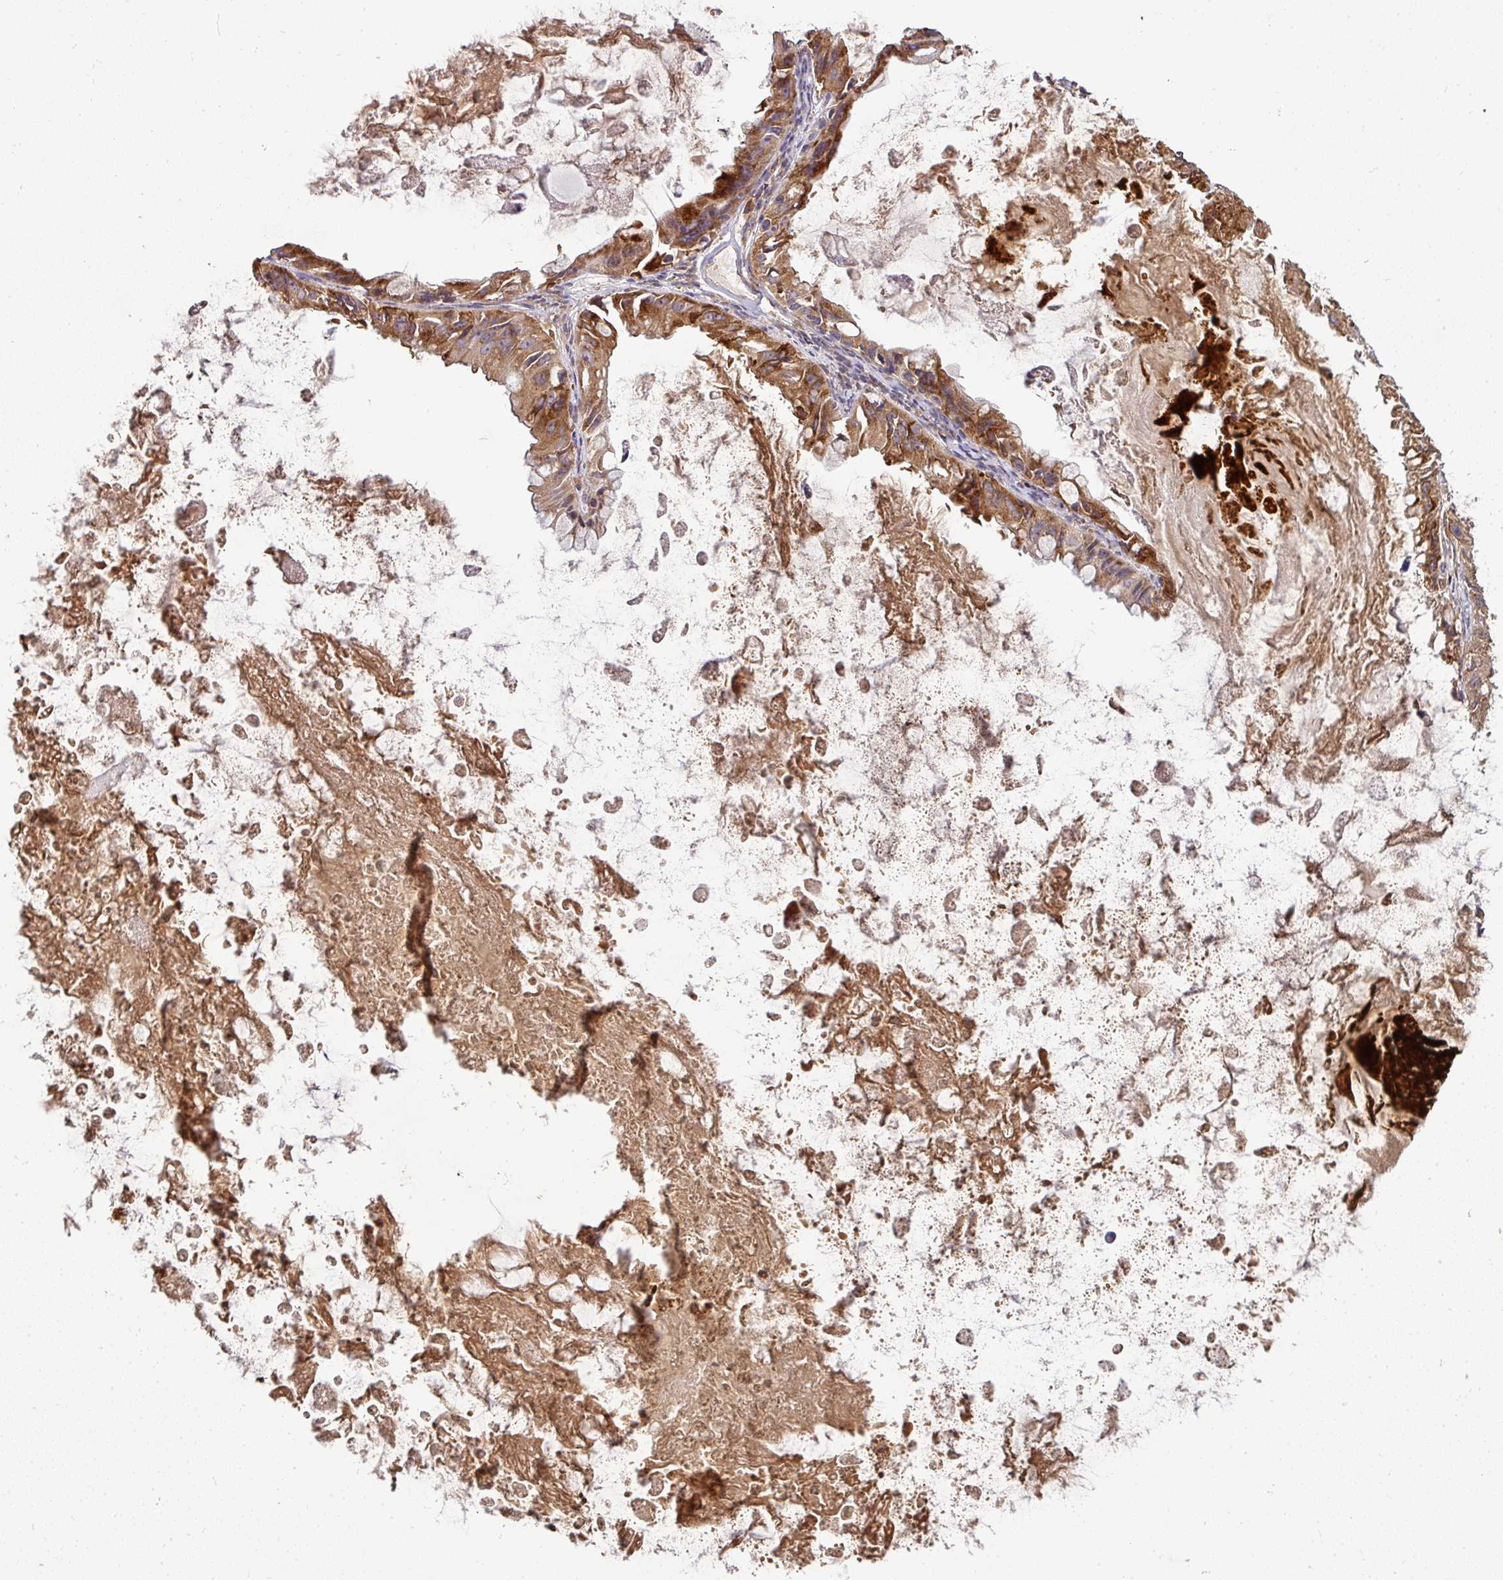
{"staining": {"intensity": "moderate", "quantity": ">75%", "location": "cytoplasmic/membranous"}, "tissue": "ovarian cancer", "cell_type": "Tumor cells", "image_type": "cancer", "snomed": [{"axis": "morphology", "description": "Cystadenocarcinoma, mucinous, NOS"}, {"axis": "topography", "description": "Ovary"}], "caption": "Protein staining by immunohistochemistry (IHC) exhibits moderate cytoplasmic/membranous positivity in approximately >75% of tumor cells in ovarian mucinous cystadenocarcinoma.", "gene": "GALP", "patient": {"sex": "female", "age": 61}}